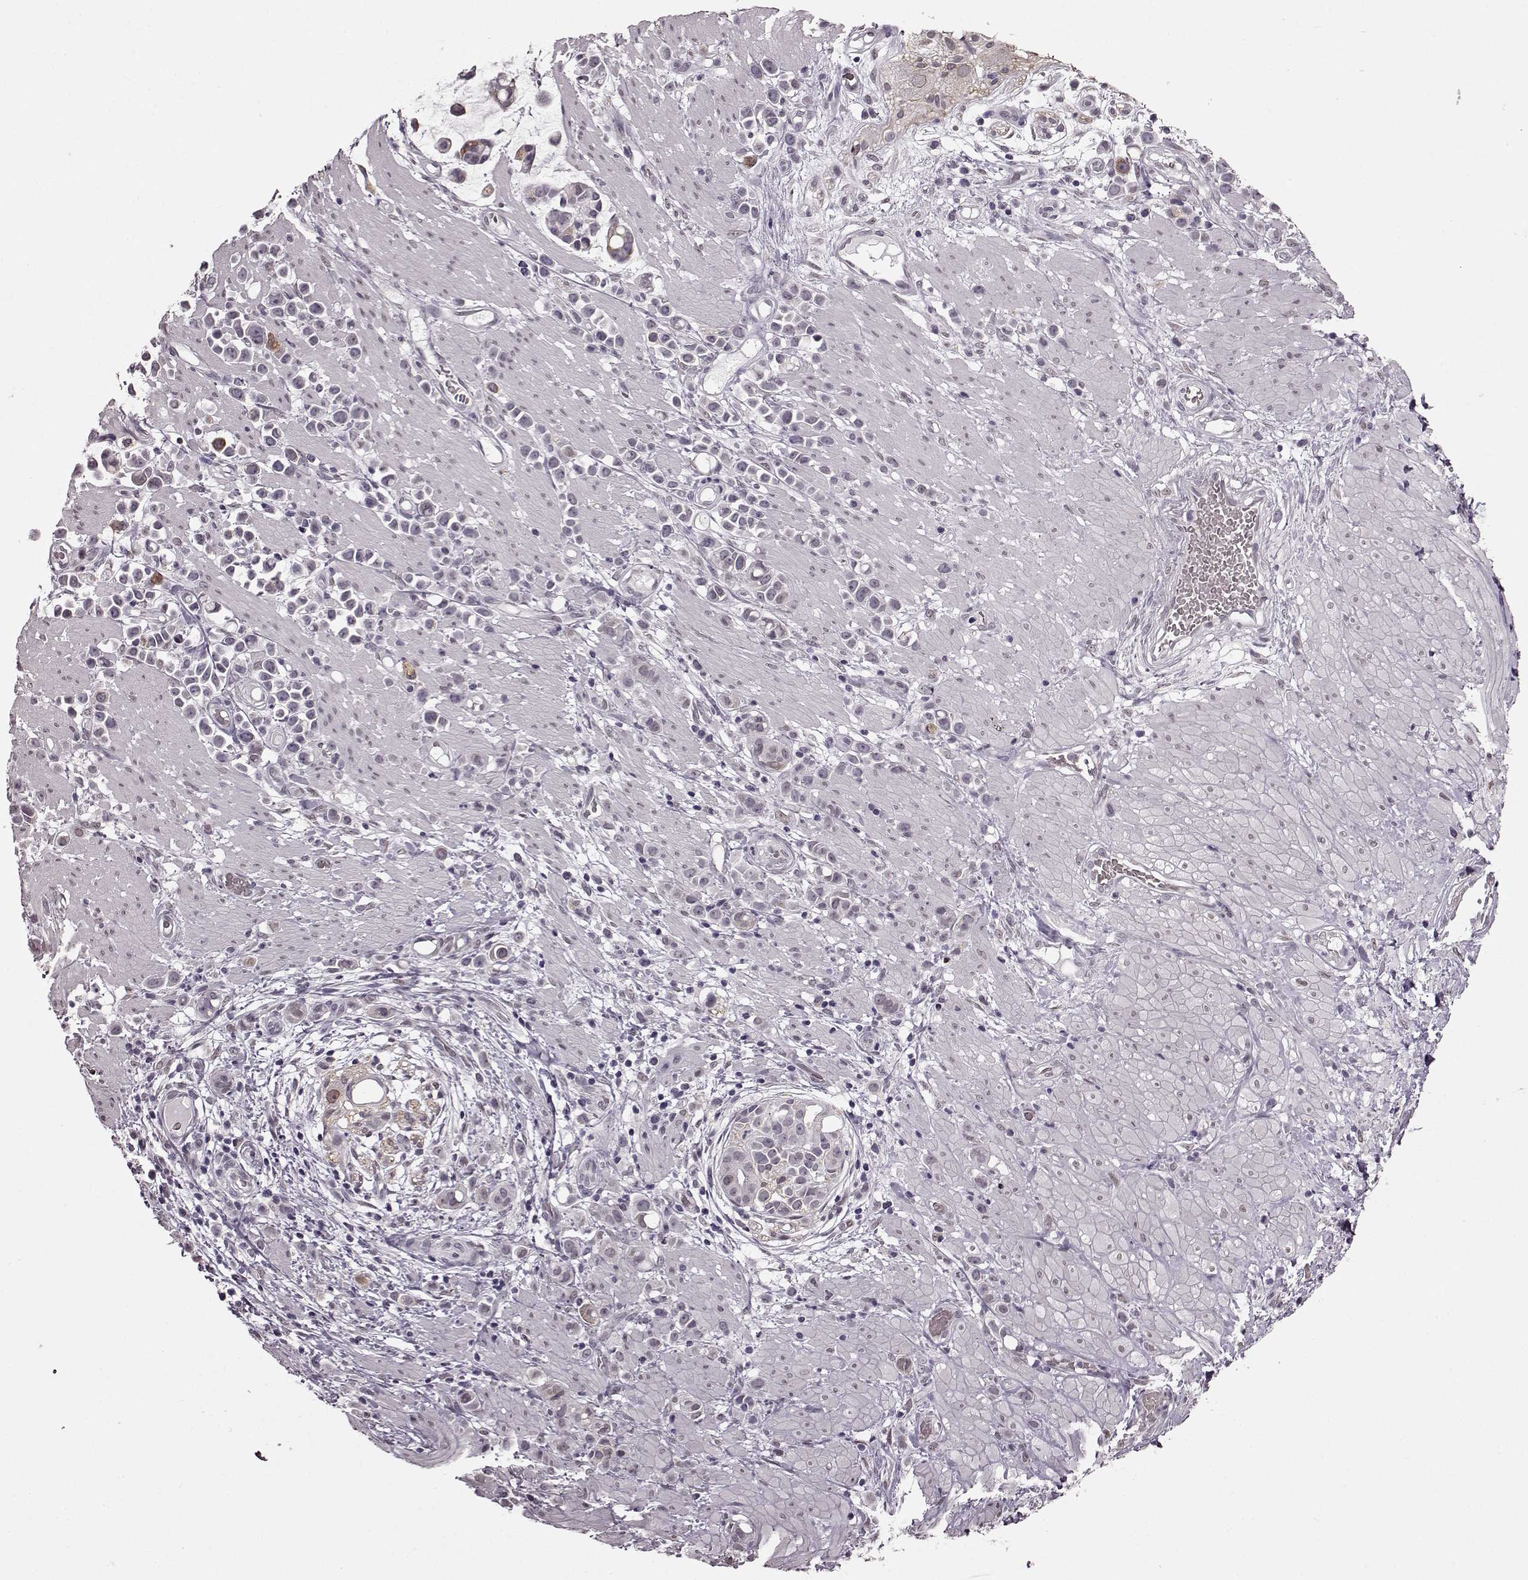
{"staining": {"intensity": "negative", "quantity": "none", "location": "none"}, "tissue": "stomach cancer", "cell_type": "Tumor cells", "image_type": "cancer", "snomed": [{"axis": "morphology", "description": "Adenocarcinoma, NOS"}, {"axis": "topography", "description": "Stomach"}], "caption": "Protein analysis of stomach adenocarcinoma demonstrates no significant expression in tumor cells.", "gene": "STX1B", "patient": {"sex": "male", "age": 82}}